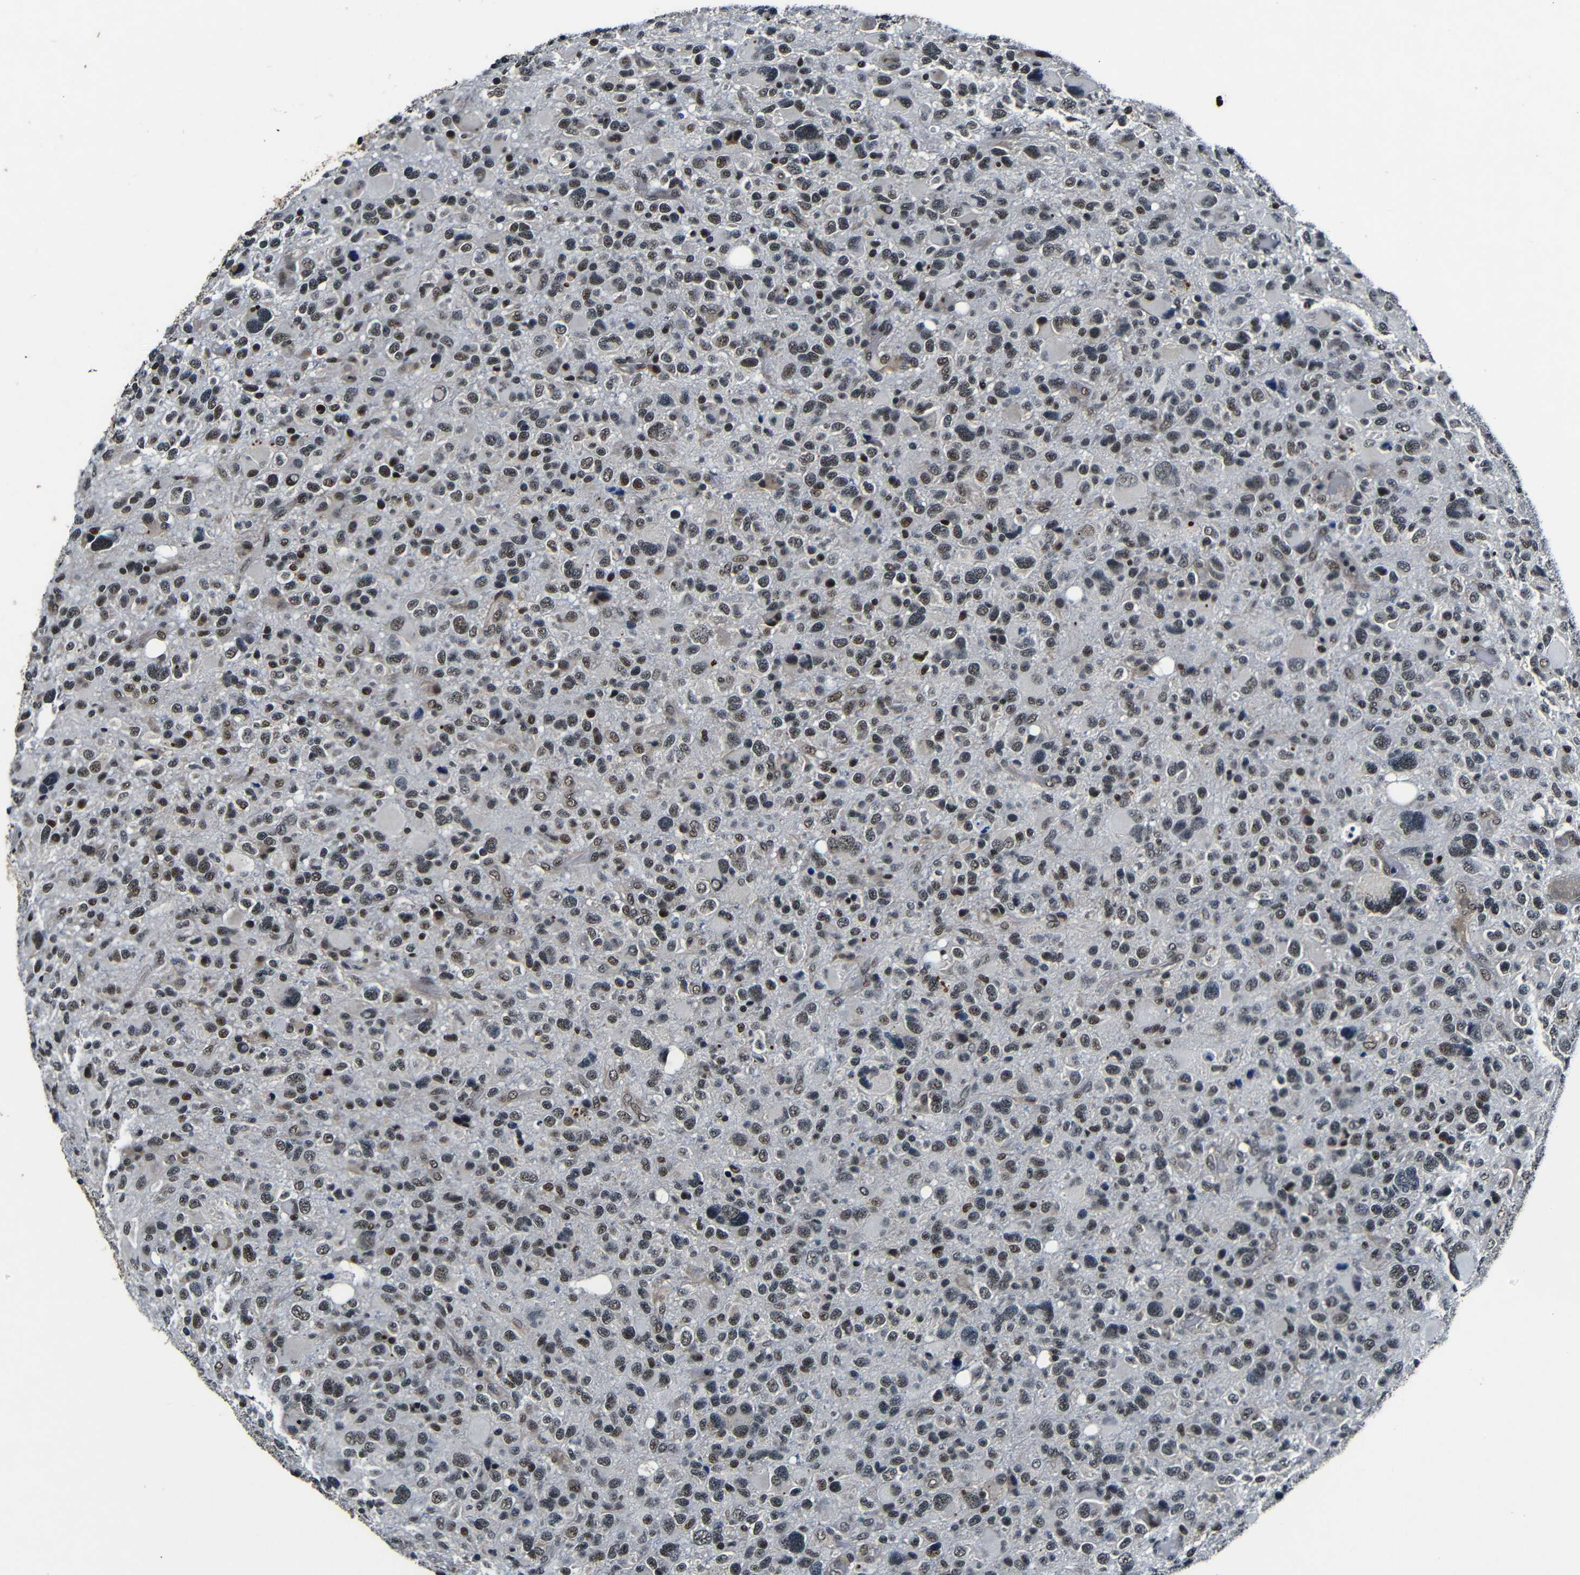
{"staining": {"intensity": "moderate", "quantity": ">75%", "location": "nuclear"}, "tissue": "glioma", "cell_type": "Tumor cells", "image_type": "cancer", "snomed": [{"axis": "morphology", "description": "Glioma, malignant, High grade"}, {"axis": "topography", "description": "Brain"}], "caption": "Protein staining demonstrates moderate nuclear positivity in approximately >75% of tumor cells in glioma.", "gene": "FOXD4", "patient": {"sex": "male", "age": 48}}